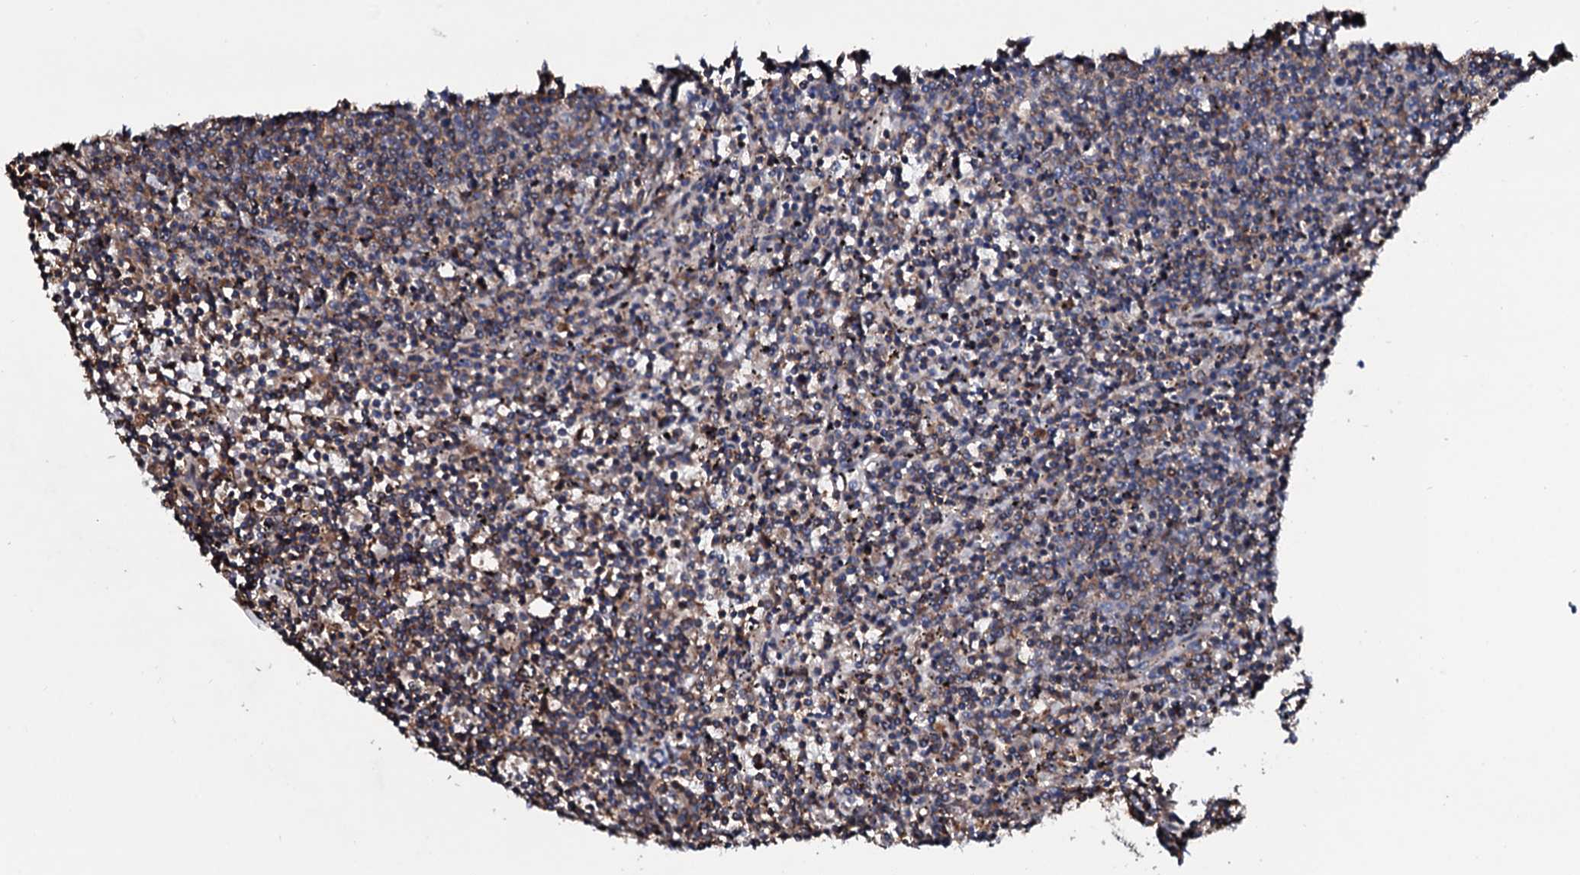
{"staining": {"intensity": "weak", "quantity": "25%-75%", "location": "cytoplasmic/membranous"}, "tissue": "lymphoma", "cell_type": "Tumor cells", "image_type": "cancer", "snomed": [{"axis": "morphology", "description": "Malignant lymphoma, non-Hodgkin's type, Low grade"}, {"axis": "topography", "description": "Spleen"}], "caption": "Immunohistochemistry (IHC) of malignant lymphoma, non-Hodgkin's type (low-grade) exhibits low levels of weak cytoplasmic/membranous staining in about 25%-75% of tumor cells. (IHC, brightfield microscopy, high magnification).", "gene": "COG6", "patient": {"sex": "female", "age": 50}}